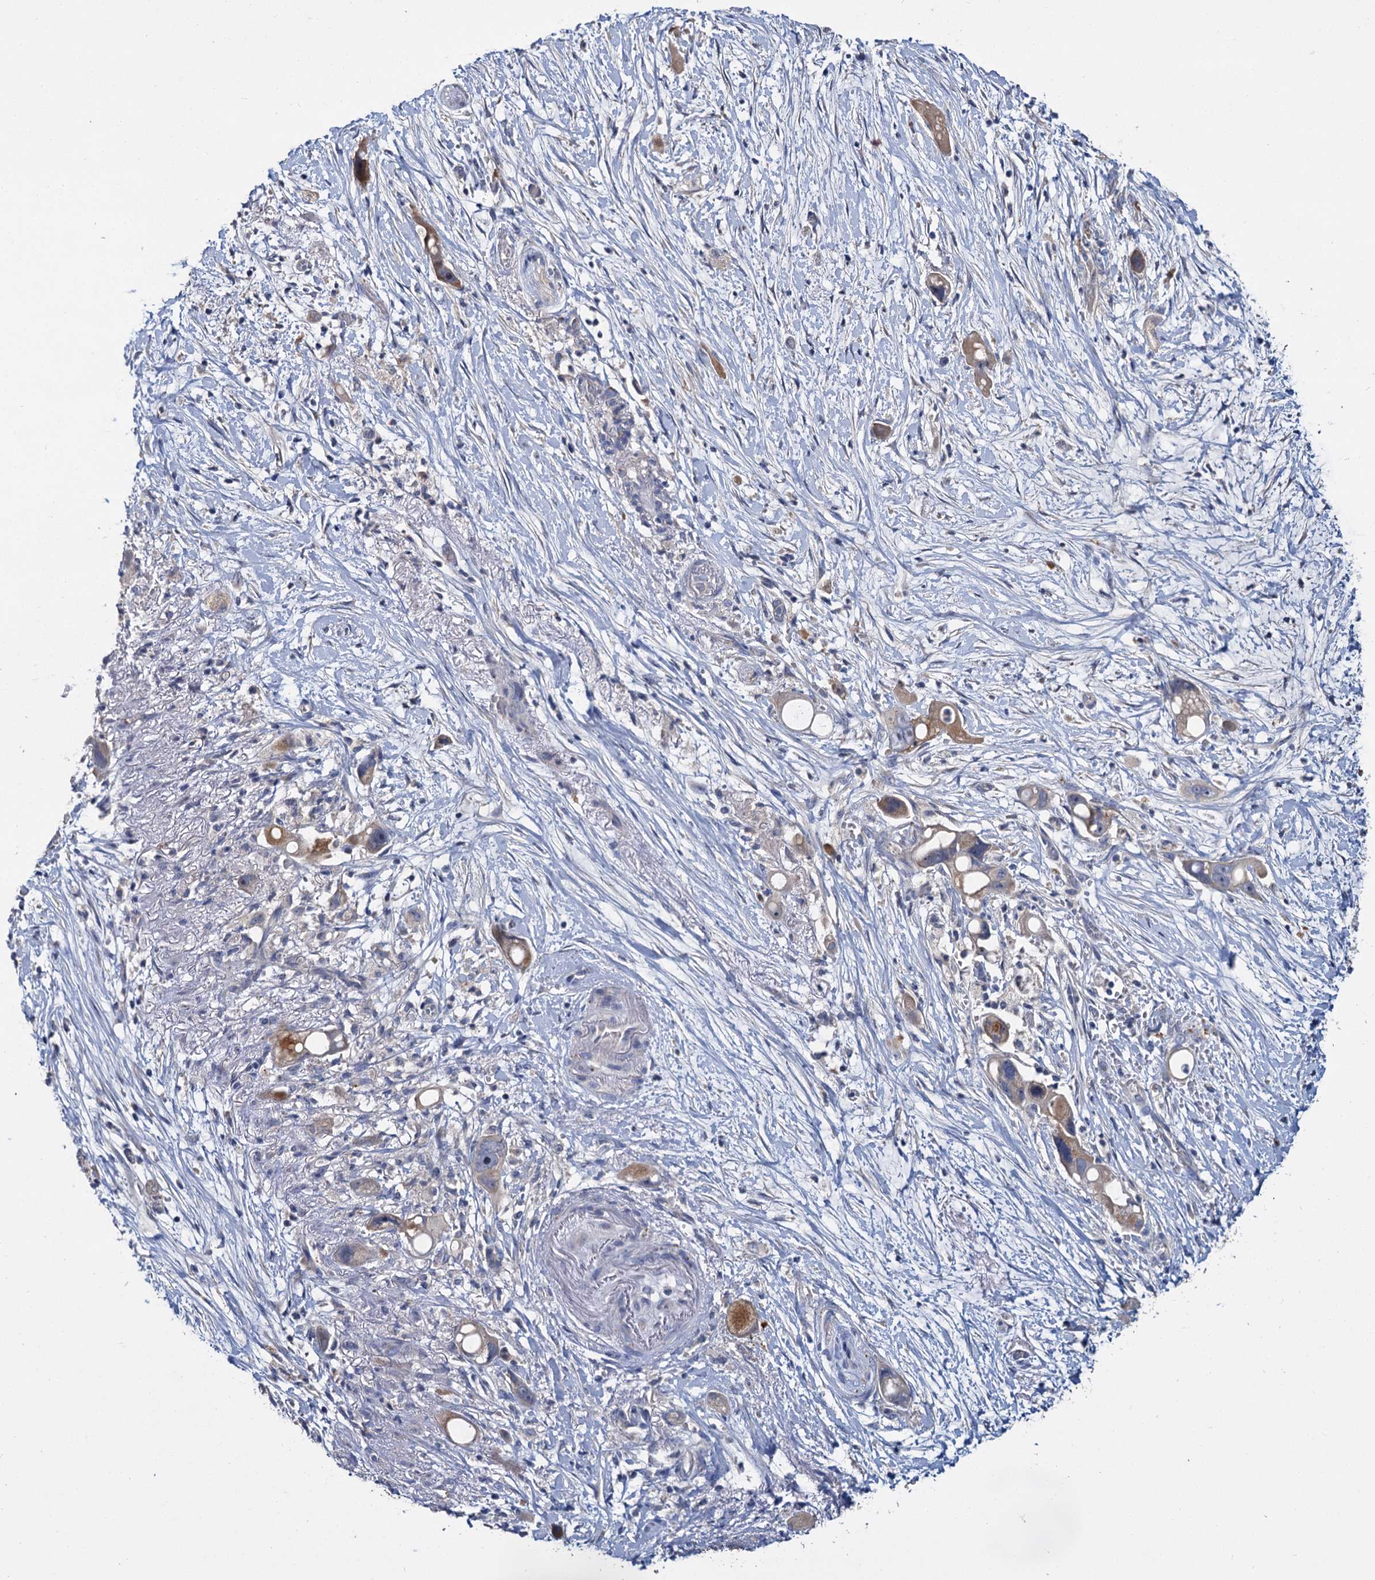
{"staining": {"intensity": "weak", "quantity": "25%-75%", "location": "cytoplasmic/membranous"}, "tissue": "pancreatic cancer", "cell_type": "Tumor cells", "image_type": "cancer", "snomed": [{"axis": "morphology", "description": "Normal tissue, NOS"}, {"axis": "morphology", "description": "Adenocarcinoma, NOS"}, {"axis": "topography", "description": "Pancreas"}], "caption": "Immunohistochemistry image of neoplastic tissue: human adenocarcinoma (pancreatic) stained using immunohistochemistry demonstrates low levels of weak protein expression localized specifically in the cytoplasmic/membranous of tumor cells, appearing as a cytoplasmic/membranous brown color.", "gene": "ATP9A", "patient": {"sex": "female", "age": 68}}